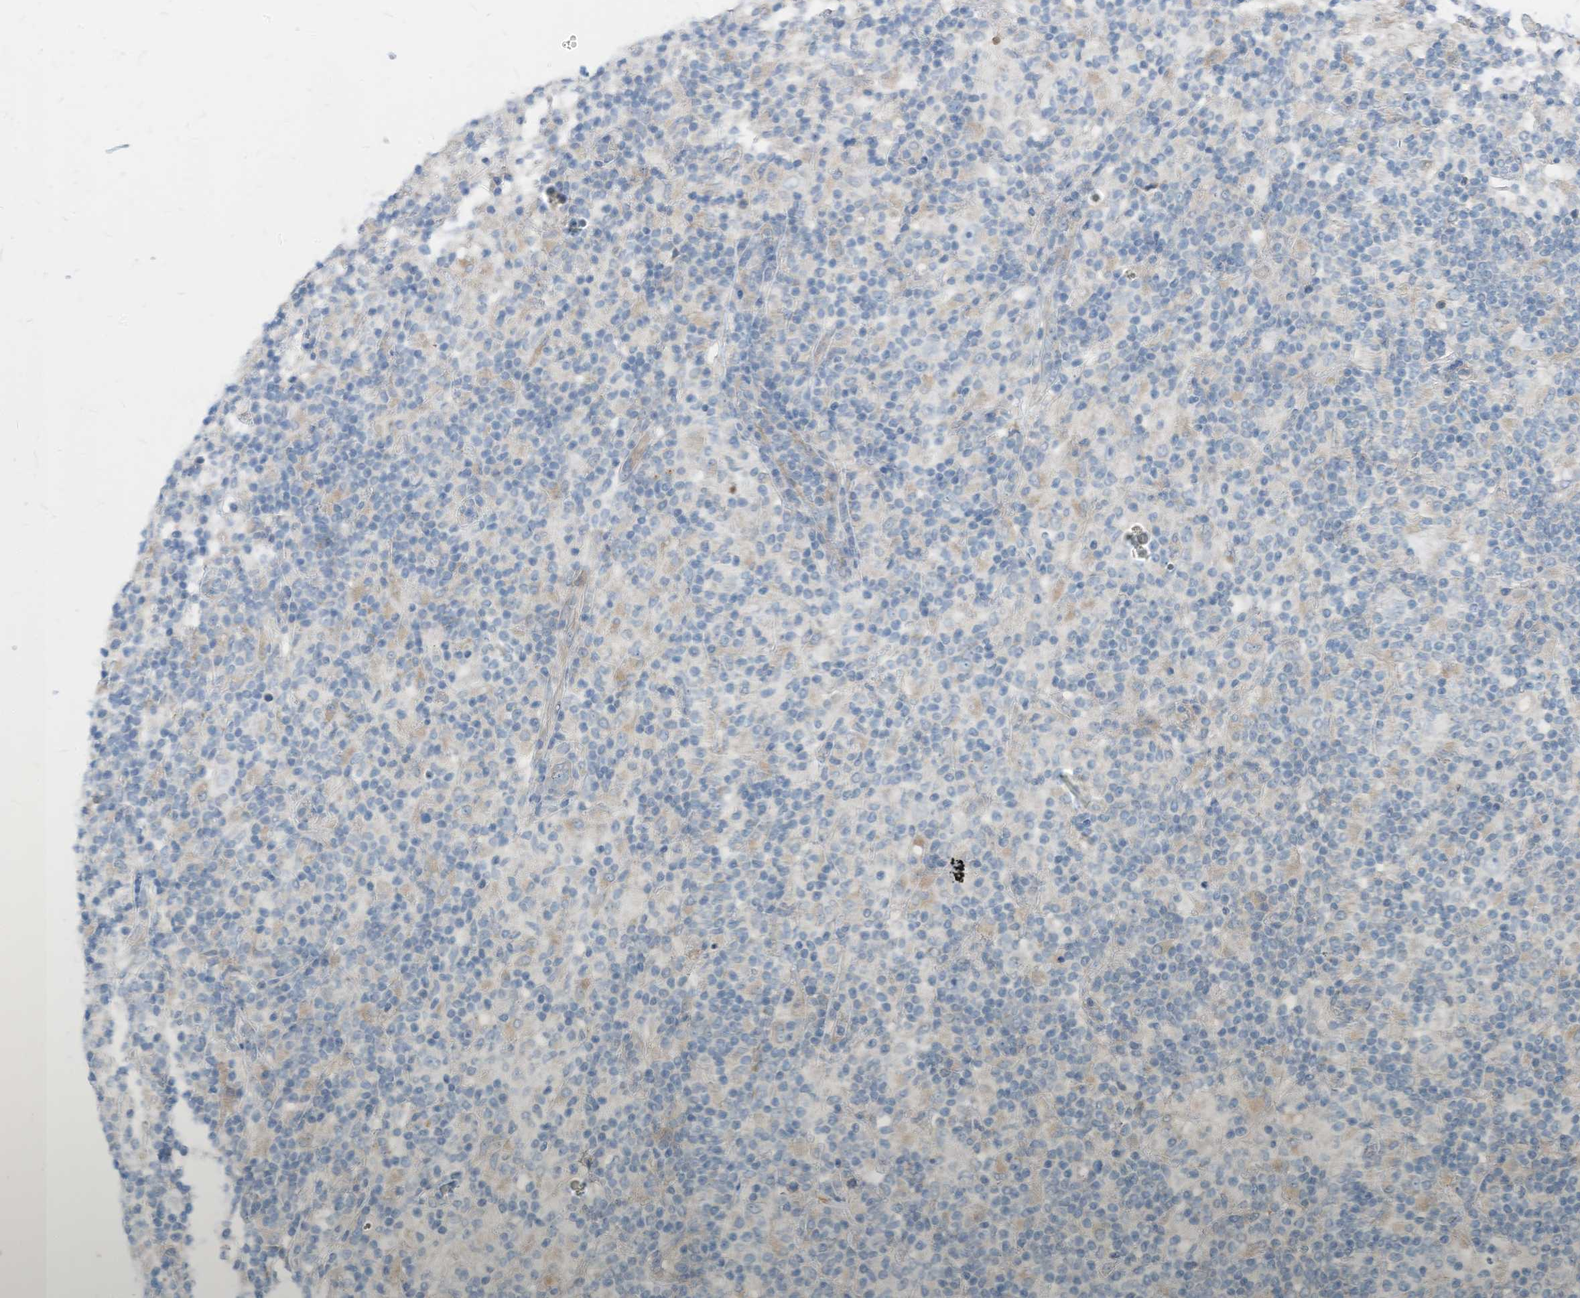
{"staining": {"intensity": "negative", "quantity": "none", "location": "none"}, "tissue": "lymphoma", "cell_type": "Tumor cells", "image_type": "cancer", "snomed": [{"axis": "morphology", "description": "Hodgkin's disease, NOS"}, {"axis": "topography", "description": "Lymph node"}], "caption": "DAB (3,3'-diaminobenzidine) immunohistochemical staining of Hodgkin's disease reveals no significant staining in tumor cells. (DAB immunohistochemistry, high magnification).", "gene": "LDAH", "patient": {"sex": "male", "age": 70}}